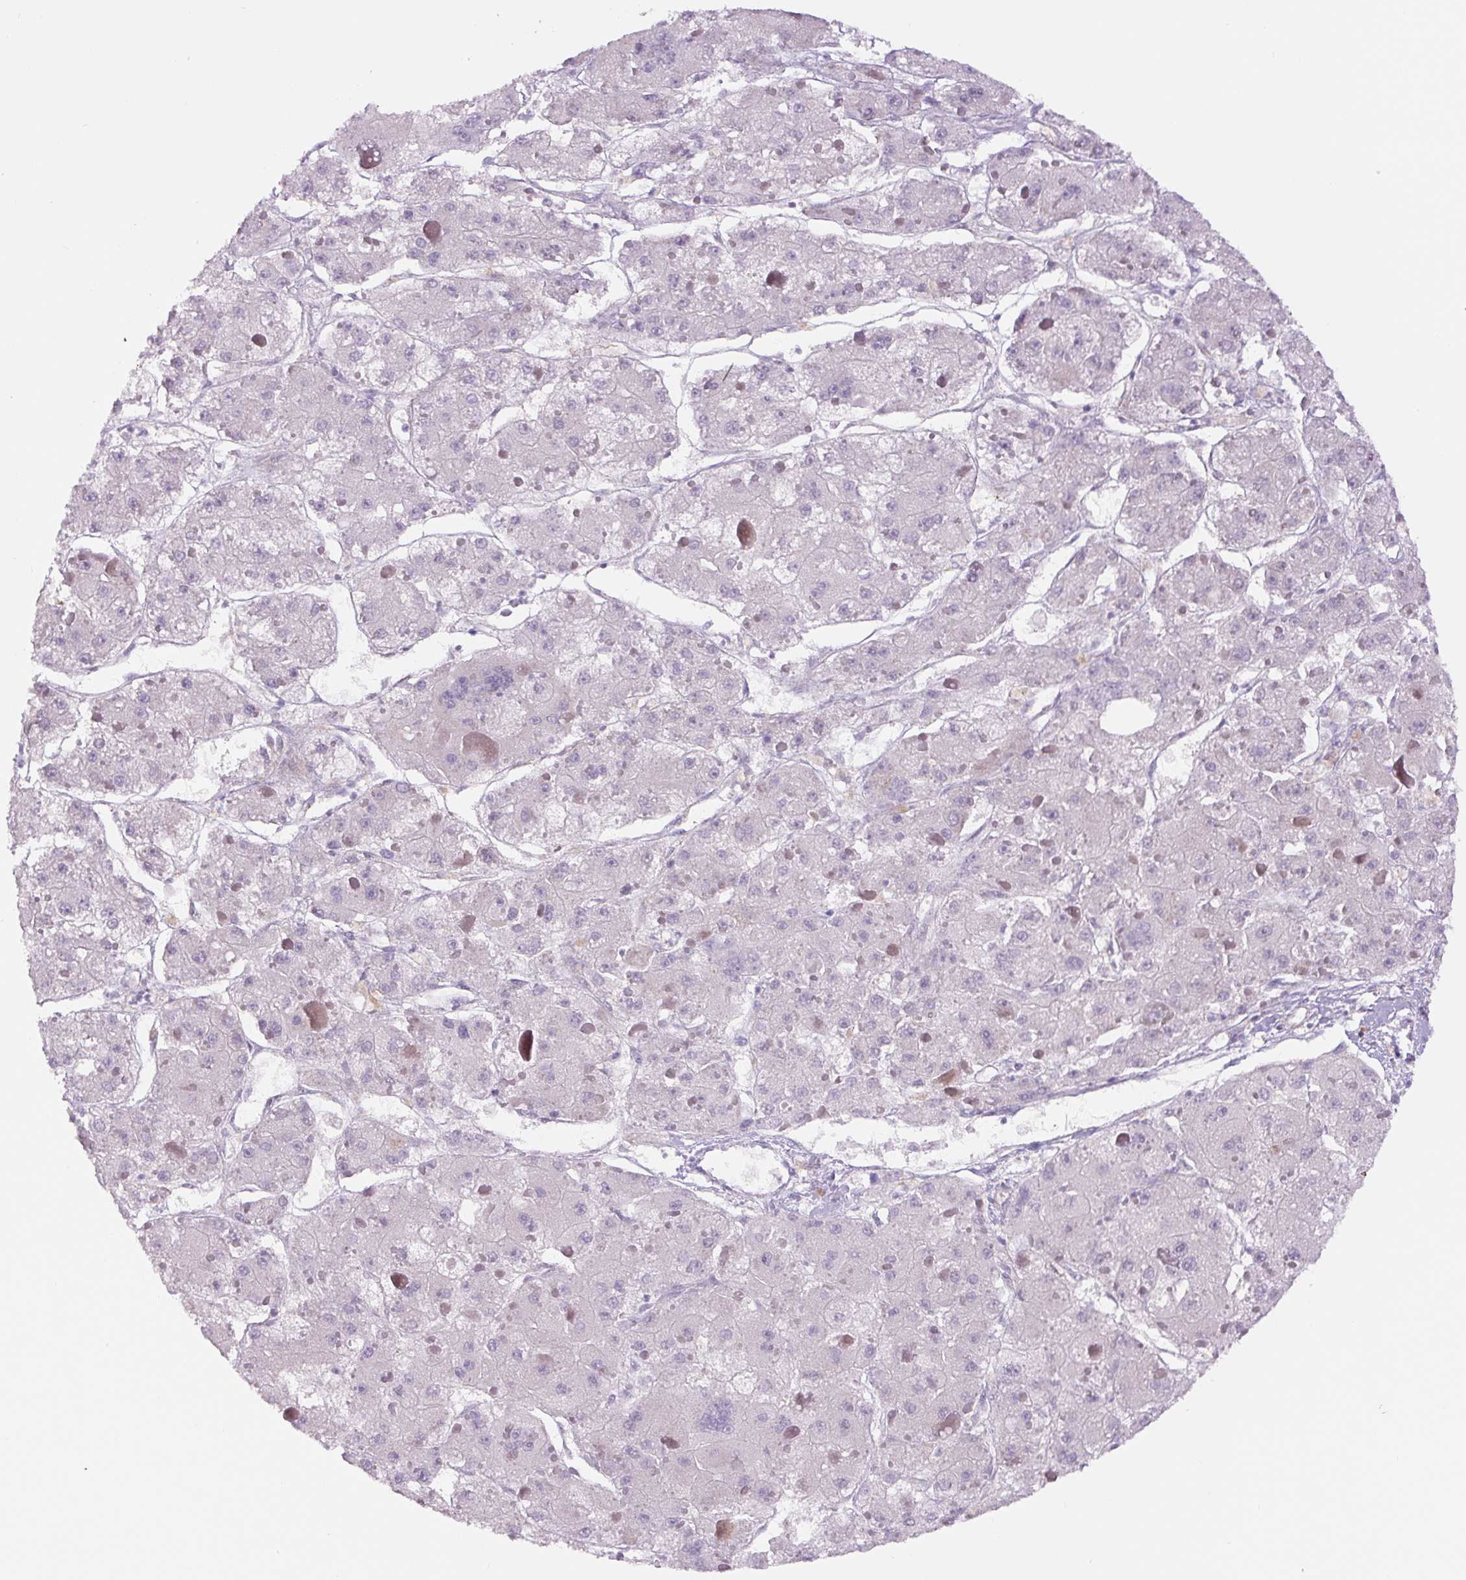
{"staining": {"intensity": "negative", "quantity": "none", "location": "none"}, "tissue": "liver cancer", "cell_type": "Tumor cells", "image_type": "cancer", "snomed": [{"axis": "morphology", "description": "Carcinoma, Hepatocellular, NOS"}, {"axis": "topography", "description": "Liver"}], "caption": "The micrograph exhibits no staining of tumor cells in hepatocellular carcinoma (liver).", "gene": "NES", "patient": {"sex": "female", "age": 73}}